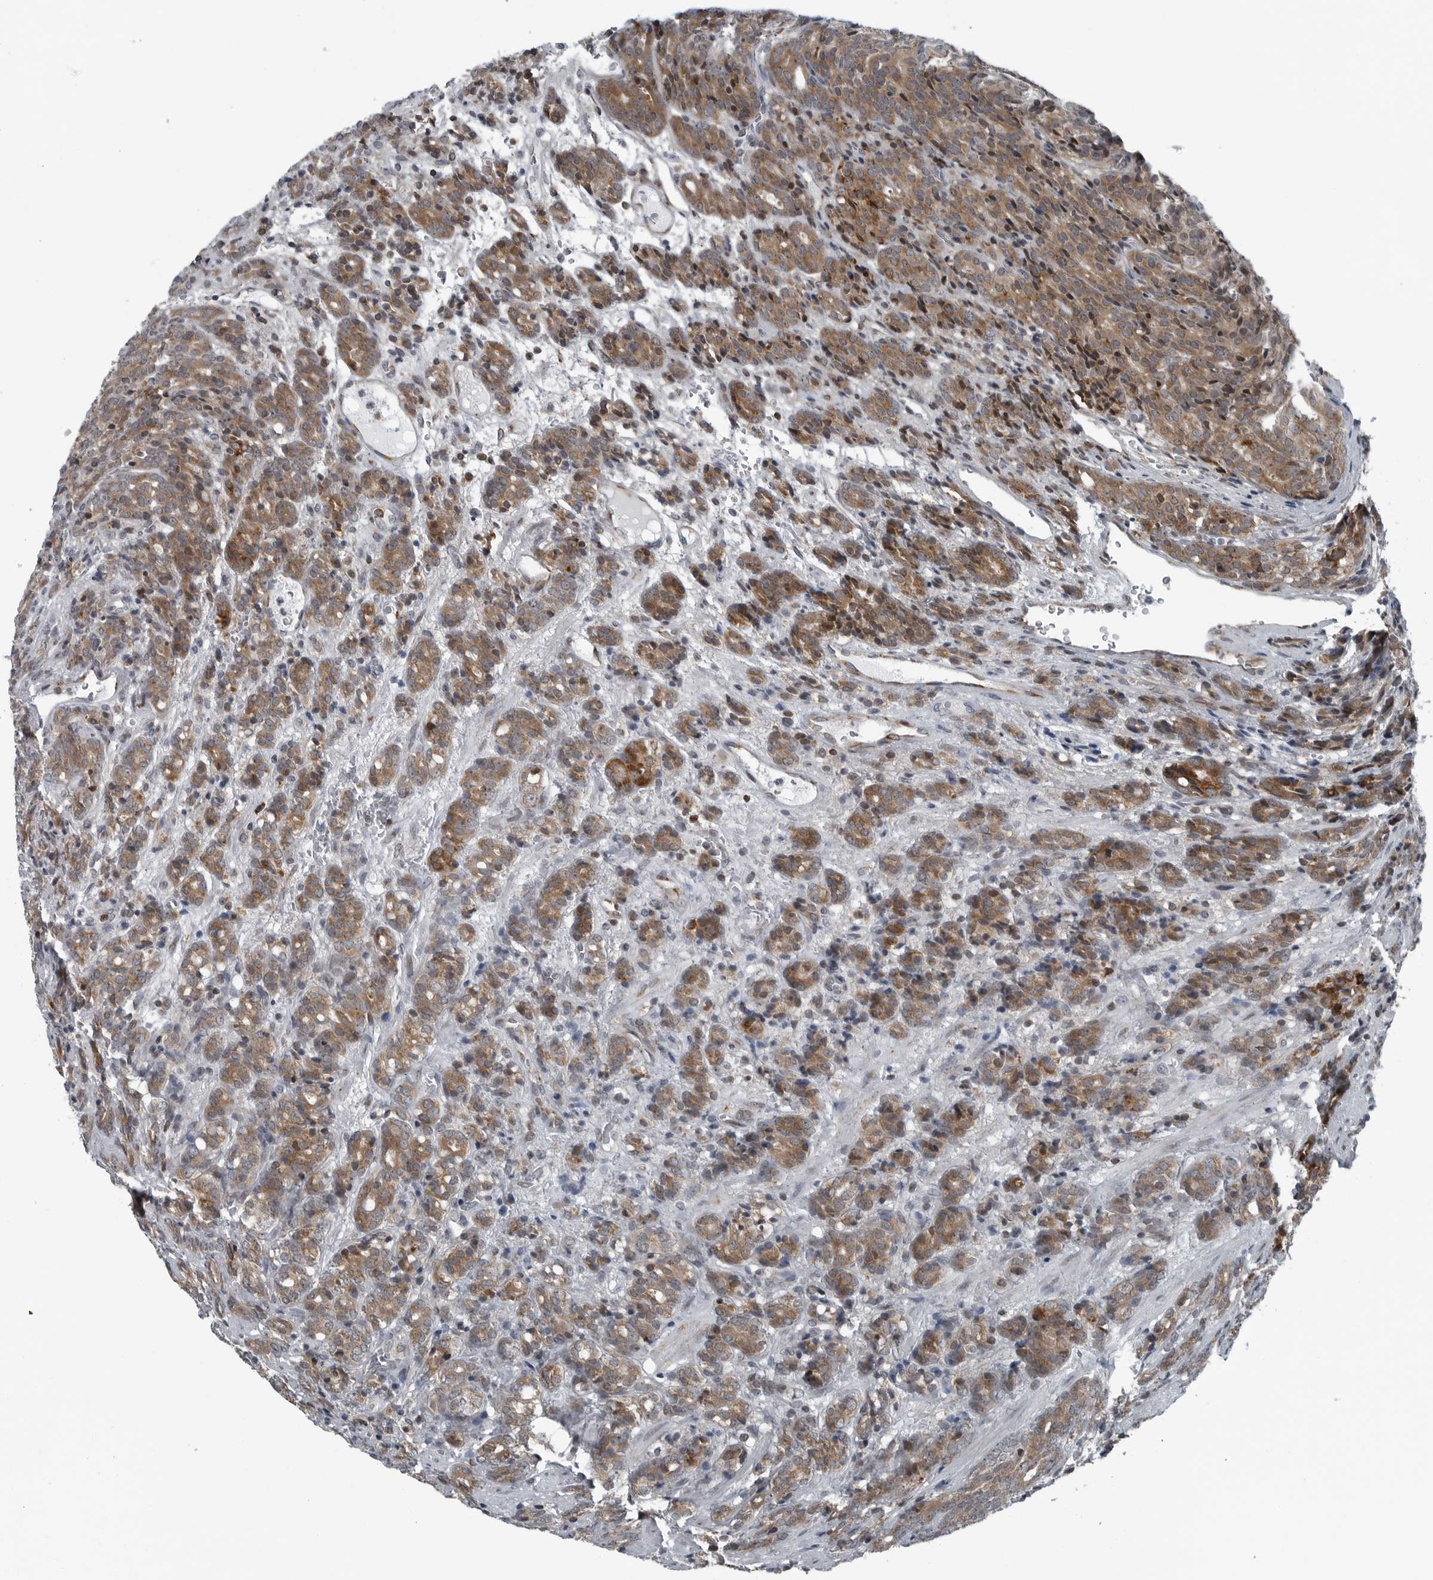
{"staining": {"intensity": "moderate", "quantity": ">75%", "location": "cytoplasmic/membranous"}, "tissue": "prostate cancer", "cell_type": "Tumor cells", "image_type": "cancer", "snomed": [{"axis": "morphology", "description": "Adenocarcinoma, High grade"}, {"axis": "topography", "description": "Prostate"}], "caption": "IHC (DAB) staining of human prostate cancer (high-grade adenocarcinoma) demonstrates moderate cytoplasmic/membranous protein positivity in approximately >75% of tumor cells. (DAB IHC with brightfield microscopy, high magnification).", "gene": "GAK", "patient": {"sex": "male", "age": 62}}